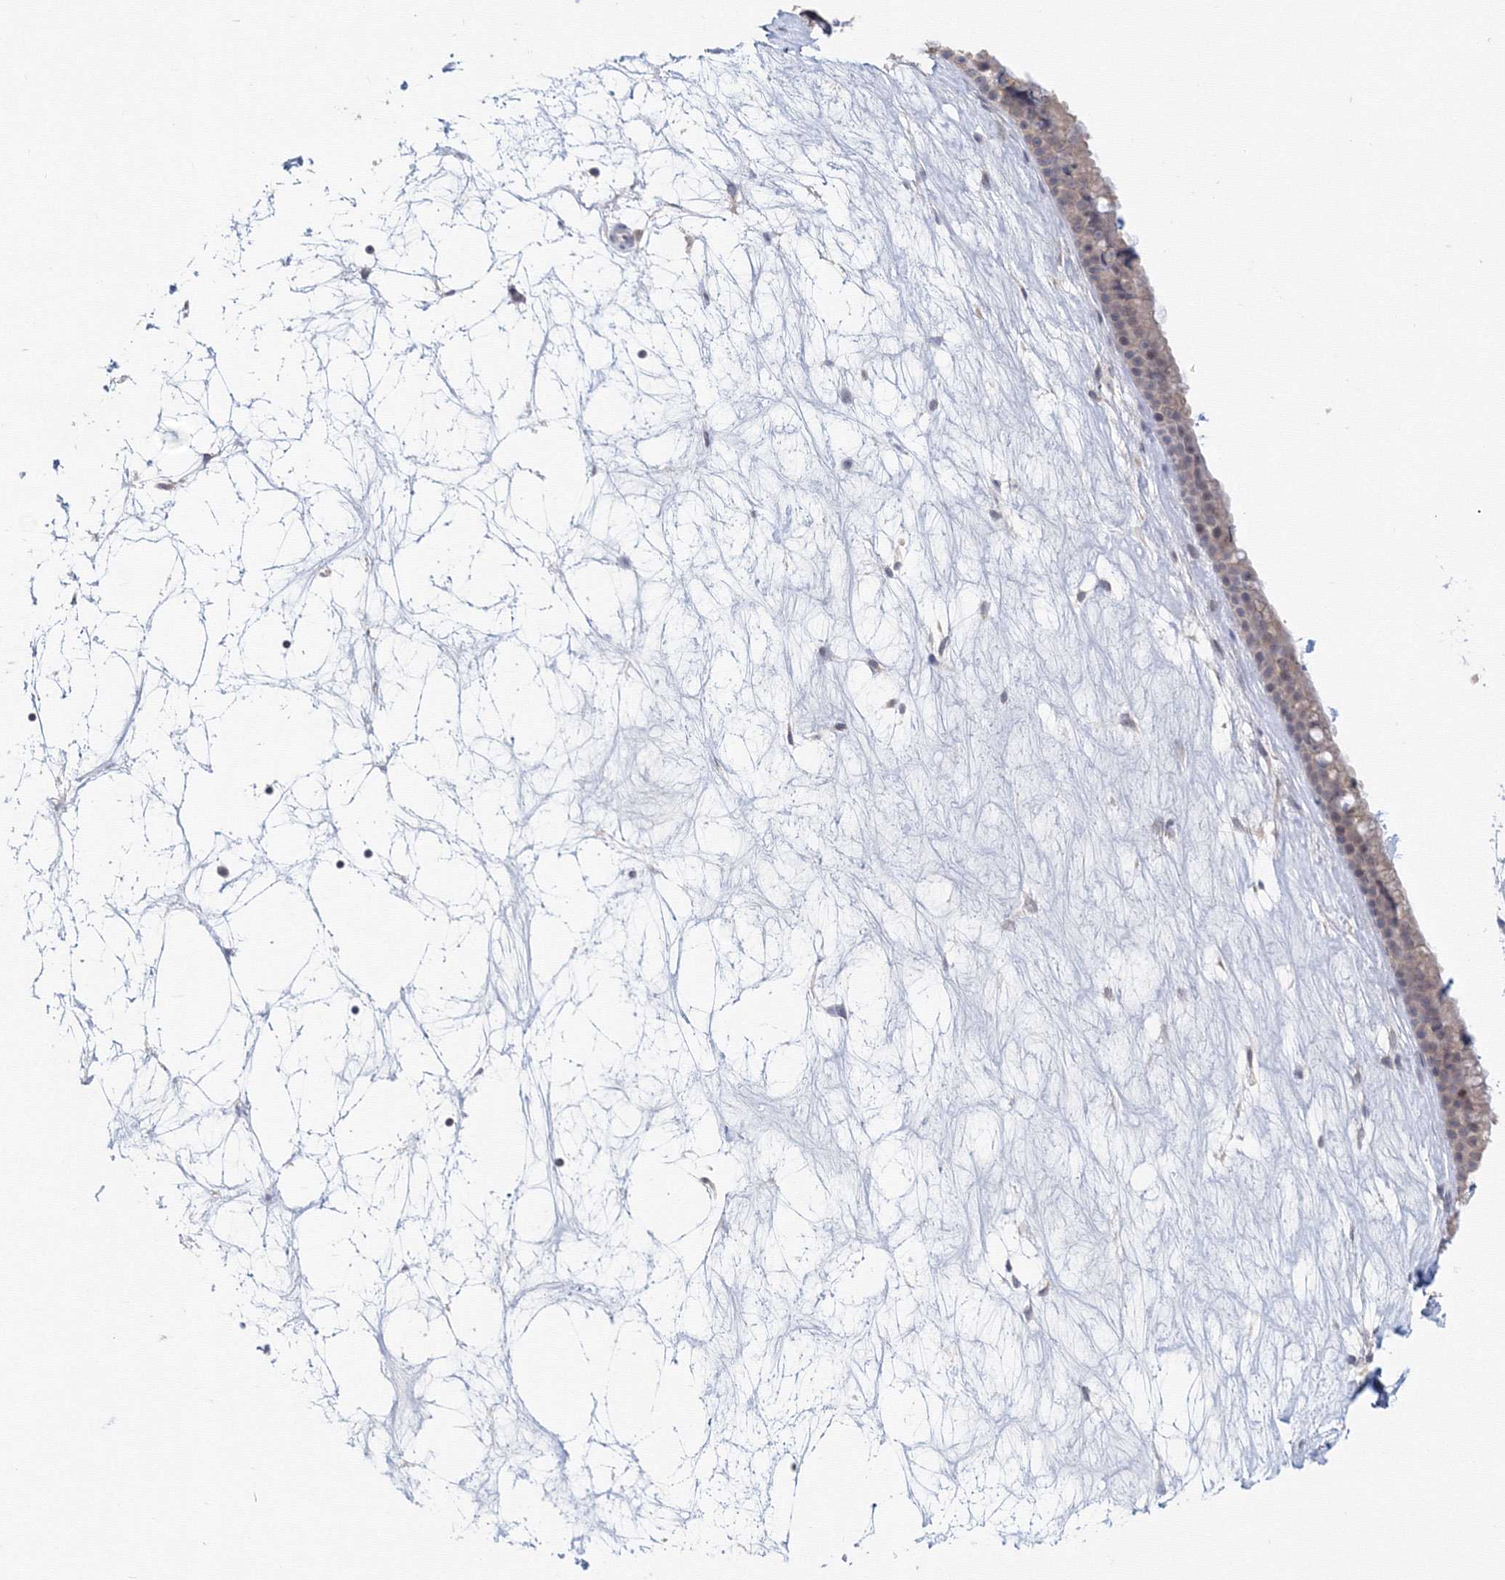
{"staining": {"intensity": "negative", "quantity": "none", "location": "none"}, "tissue": "nasopharynx", "cell_type": "Respiratory epithelial cells", "image_type": "normal", "snomed": [{"axis": "morphology", "description": "Normal tissue, NOS"}, {"axis": "topography", "description": "Nasopharynx"}], "caption": "This is an immunohistochemistry photomicrograph of benign human nasopharynx. There is no expression in respiratory epithelial cells.", "gene": "SLC7A7", "patient": {"sex": "male", "age": 64}}